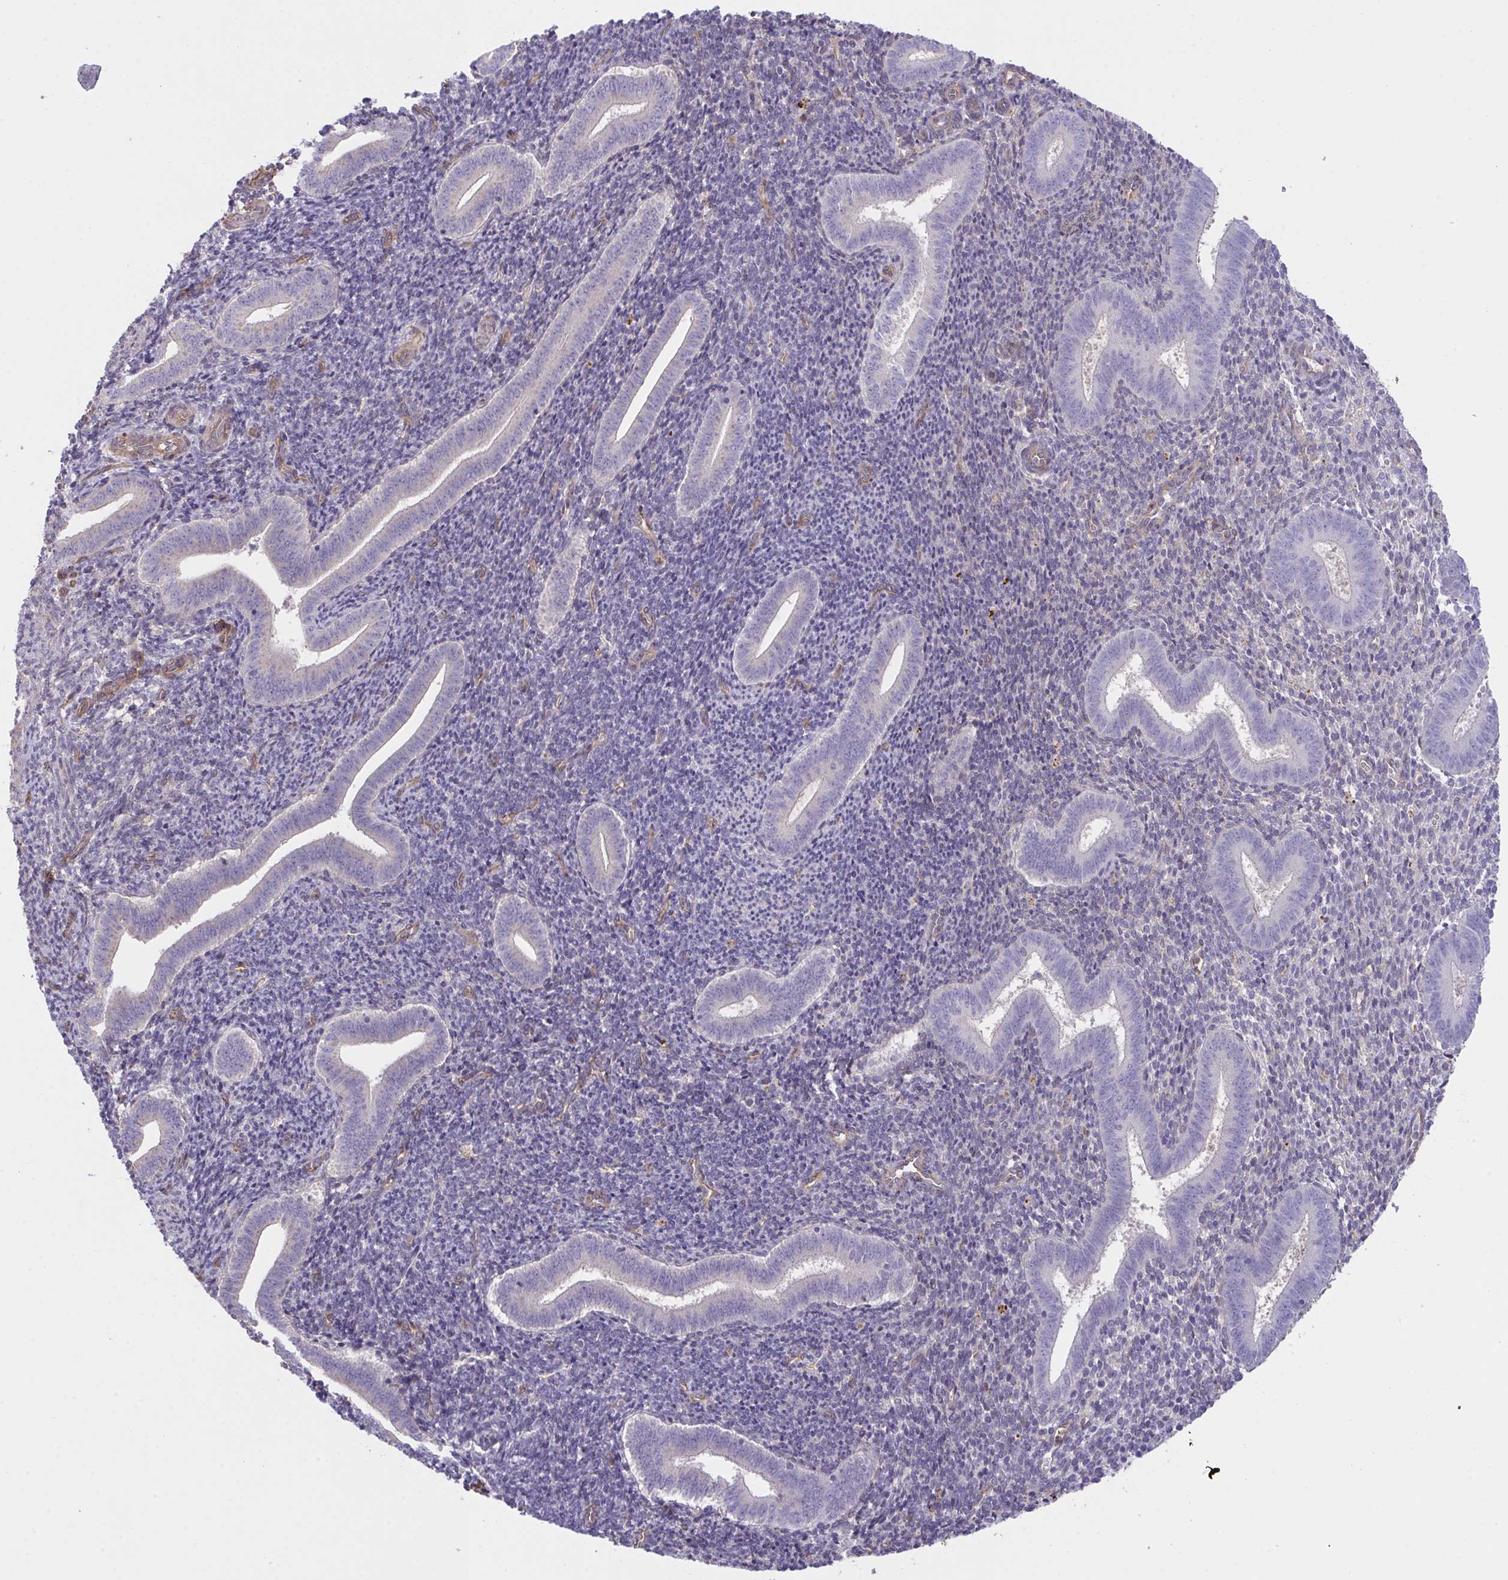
{"staining": {"intensity": "negative", "quantity": "none", "location": "none"}, "tissue": "endometrium", "cell_type": "Cells in endometrial stroma", "image_type": "normal", "snomed": [{"axis": "morphology", "description": "Normal tissue, NOS"}, {"axis": "topography", "description": "Endometrium"}], "caption": "DAB (3,3'-diaminobenzidine) immunohistochemical staining of normal human endometrium demonstrates no significant positivity in cells in endometrial stroma.", "gene": "RHOXF1", "patient": {"sex": "female", "age": 25}}